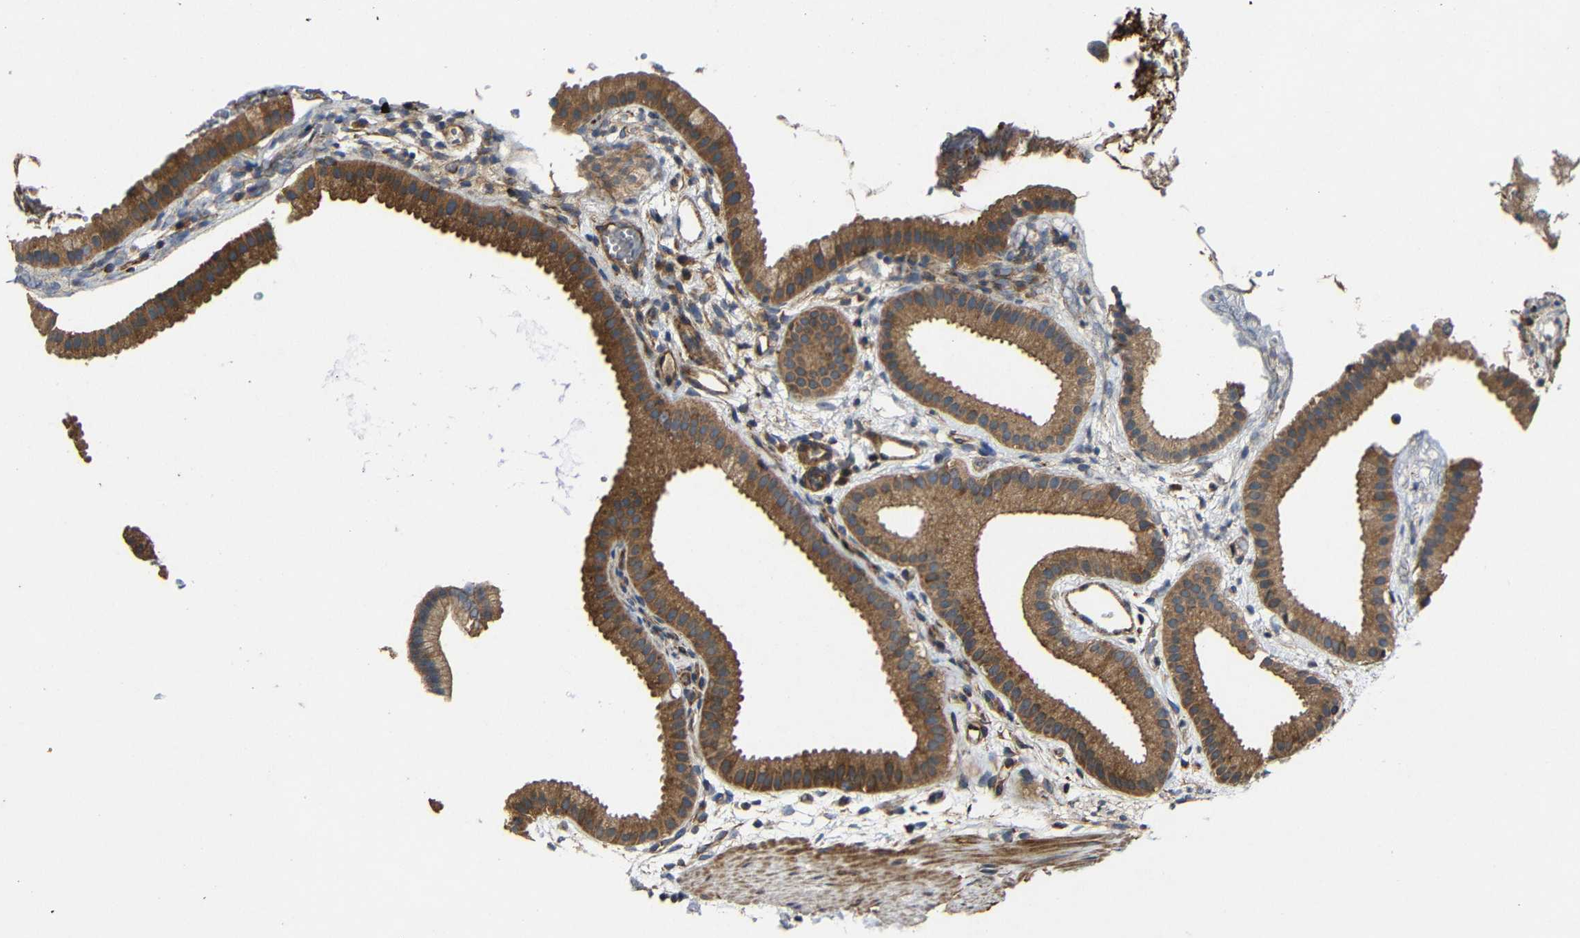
{"staining": {"intensity": "strong", "quantity": ">75%", "location": "cytoplasmic/membranous"}, "tissue": "gallbladder", "cell_type": "Glandular cells", "image_type": "normal", "snomed": [{"axis": "morphology", "description": "Normal tissue, NOS"}, {"axis": "topography", "description": "Gallbladder"}], "caption": "IHC histopathology image of unremarkable gallbladder stained for a protein (brown), which demonstrates high levels of strong cytoplasmic/membranous positivity in about >75% of glandular cells.", "gene": "EIF2S1", "patient": {"sex": "female", "age": 64}}